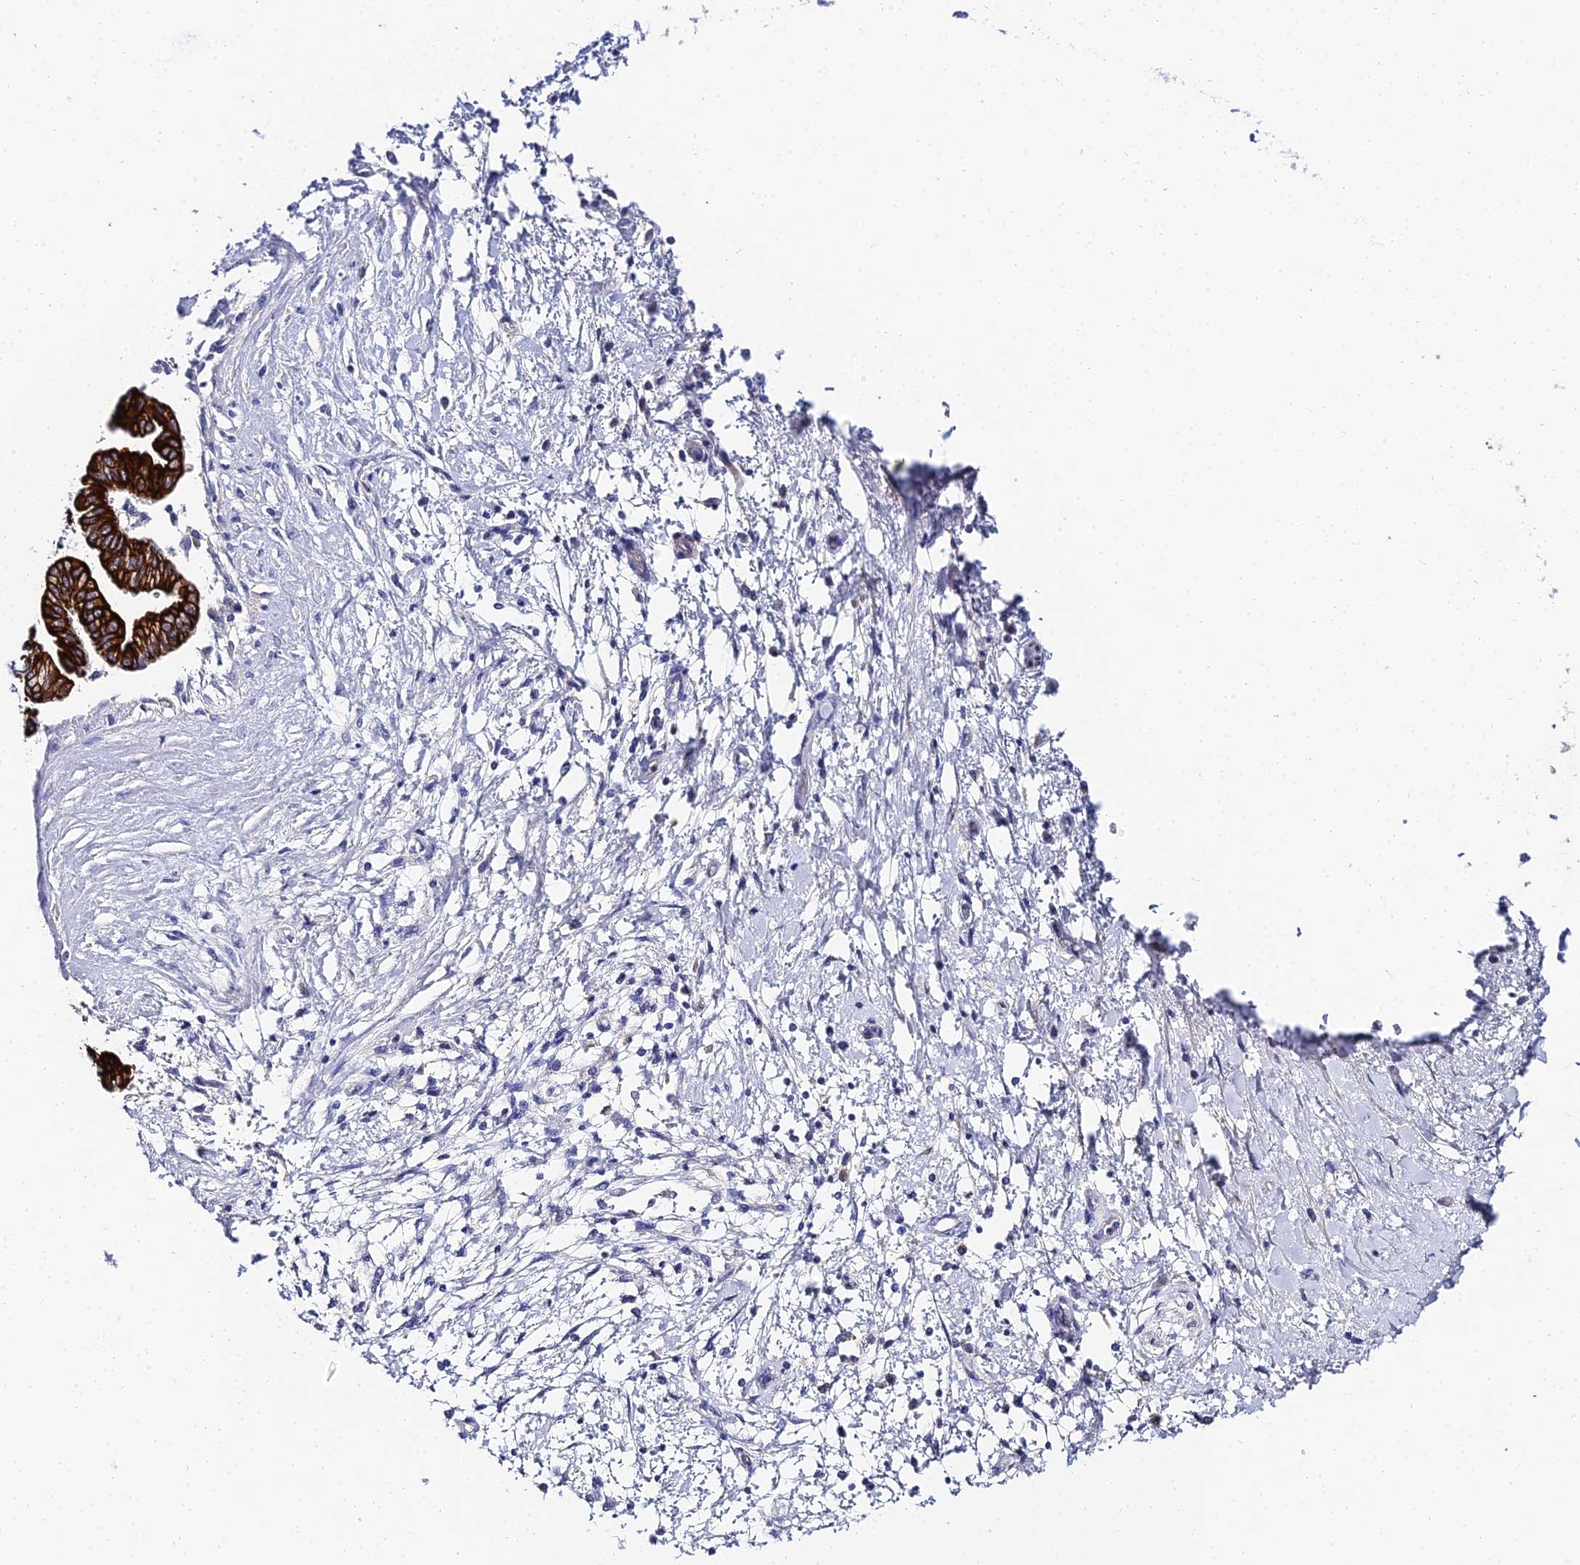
{"staining": {"intensity": "strong", "quantity": "<25%", "location": "cytoplasmic/membranous"}, "tissue": "pancreatic cancer", "cell_type": "Tumor cells", "image_type": "cancer", "snomed": [{"axis": "morphology", "description": "Adenocarcinoma, NOS"}, {"axis": "topography", "description": "Pancreas"}], "caption": "Protein staining of adenocarcinoma (pancreatic) tissue demonstrates strong cytoplasmic/membranous positivity in about <25% of tumor cells. Using DAB (brown) and hematoxylin (blue) stains, captured at high magnification using brightfield microscopy.", "gene": "KRT17", "patient": {"sex": "male", "age": 46}}